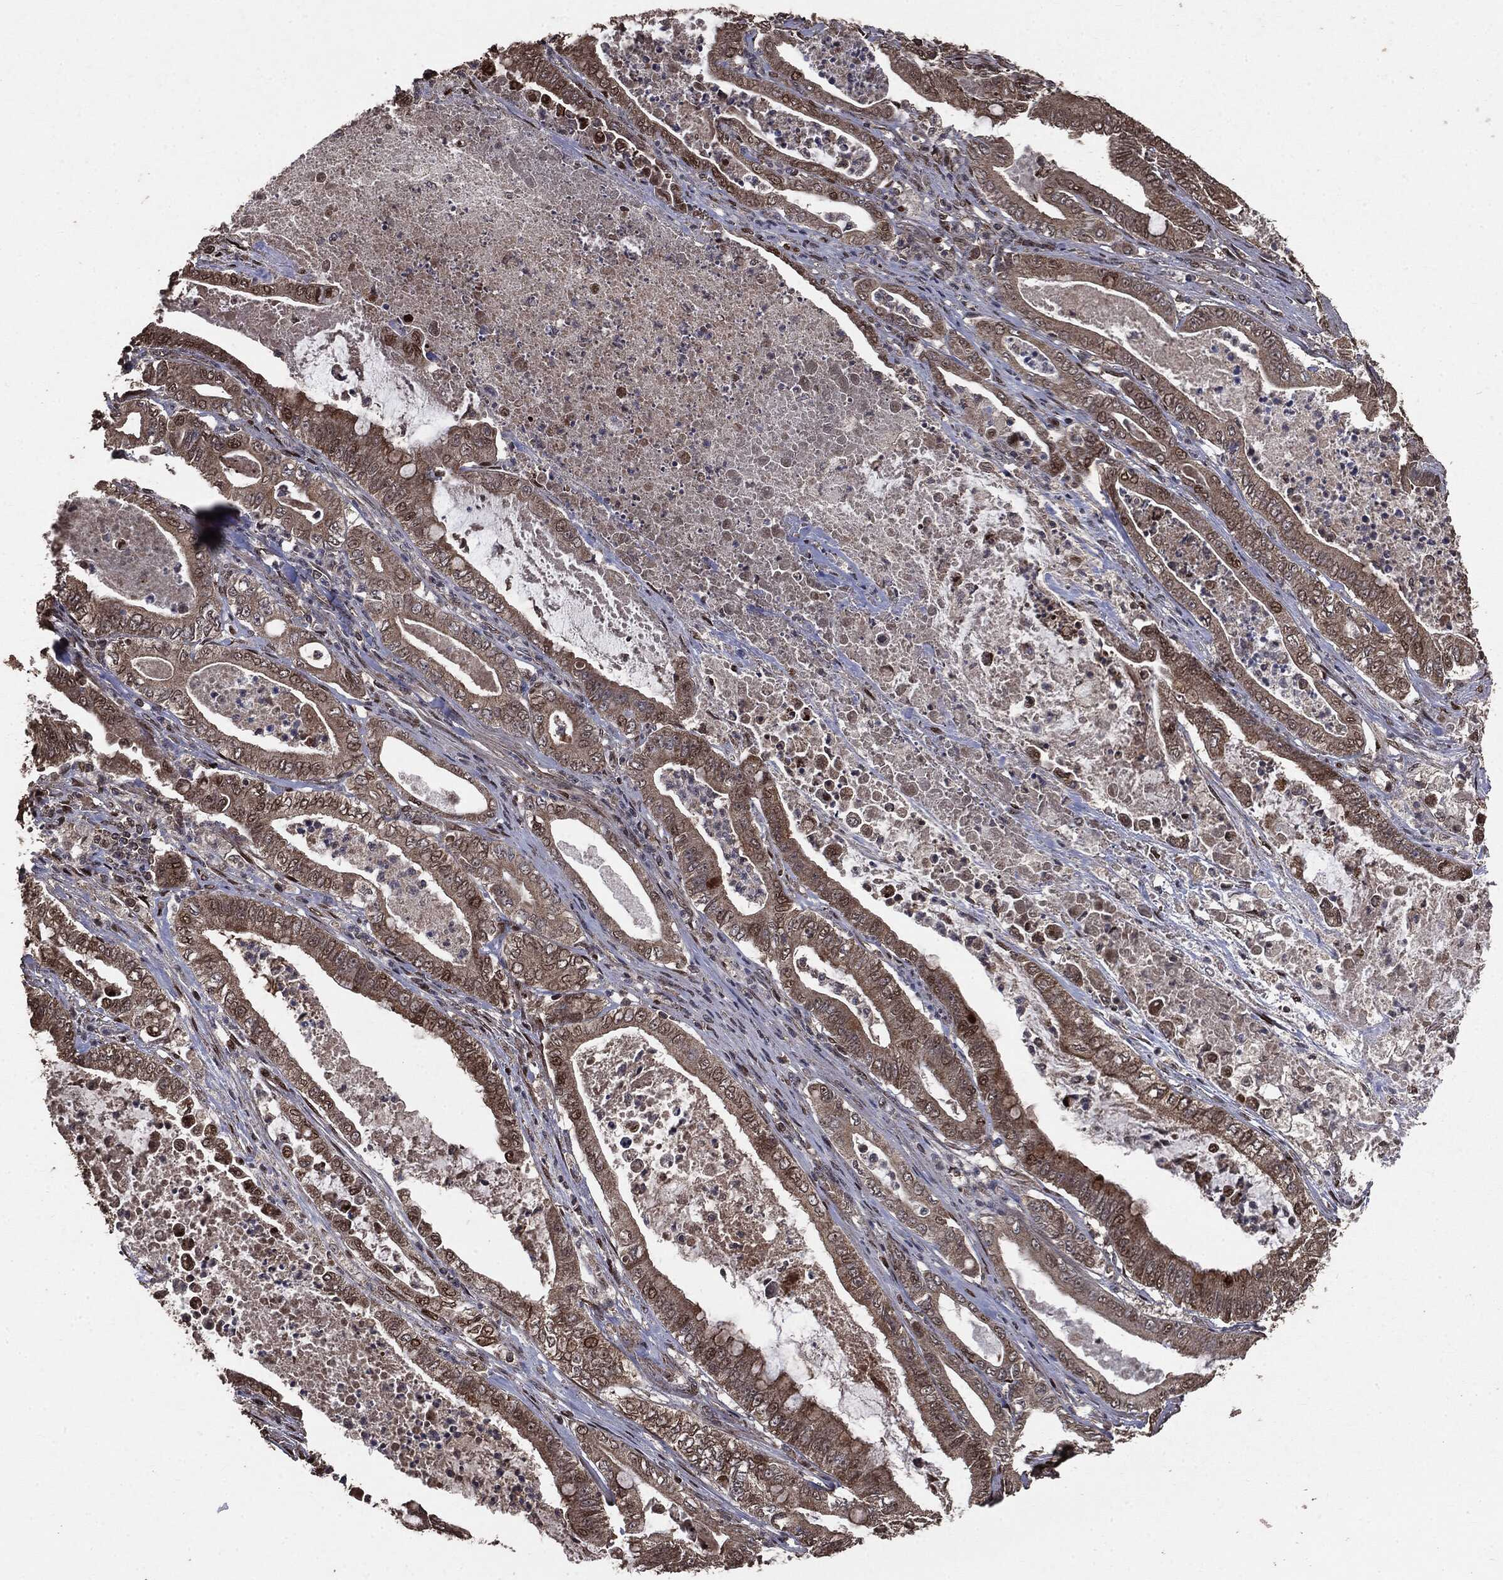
{"staining": {"intensity": "strong", "quantity": "25%-75%", "location": "cytoplasmic/membranous,nuclear"}, "tissue": "pancreatic cancer", "cell_type": "Tumor cells", "image_type": "cancer", "snomed": [{"axis": "morphology", "description": "Adenocarcinoma, NOS"}, {"axis": "topography", "description": "Pancreas"}], "caption": "Brown immunohistochemical staining in pancreatic adenocarcinoma shows strong cytoplasmic/membranous and nuclear staining in about 25%-75% of tumor cells.", "gene": "PPP6R2", "patient": {"sex": "male", "age": 71}}